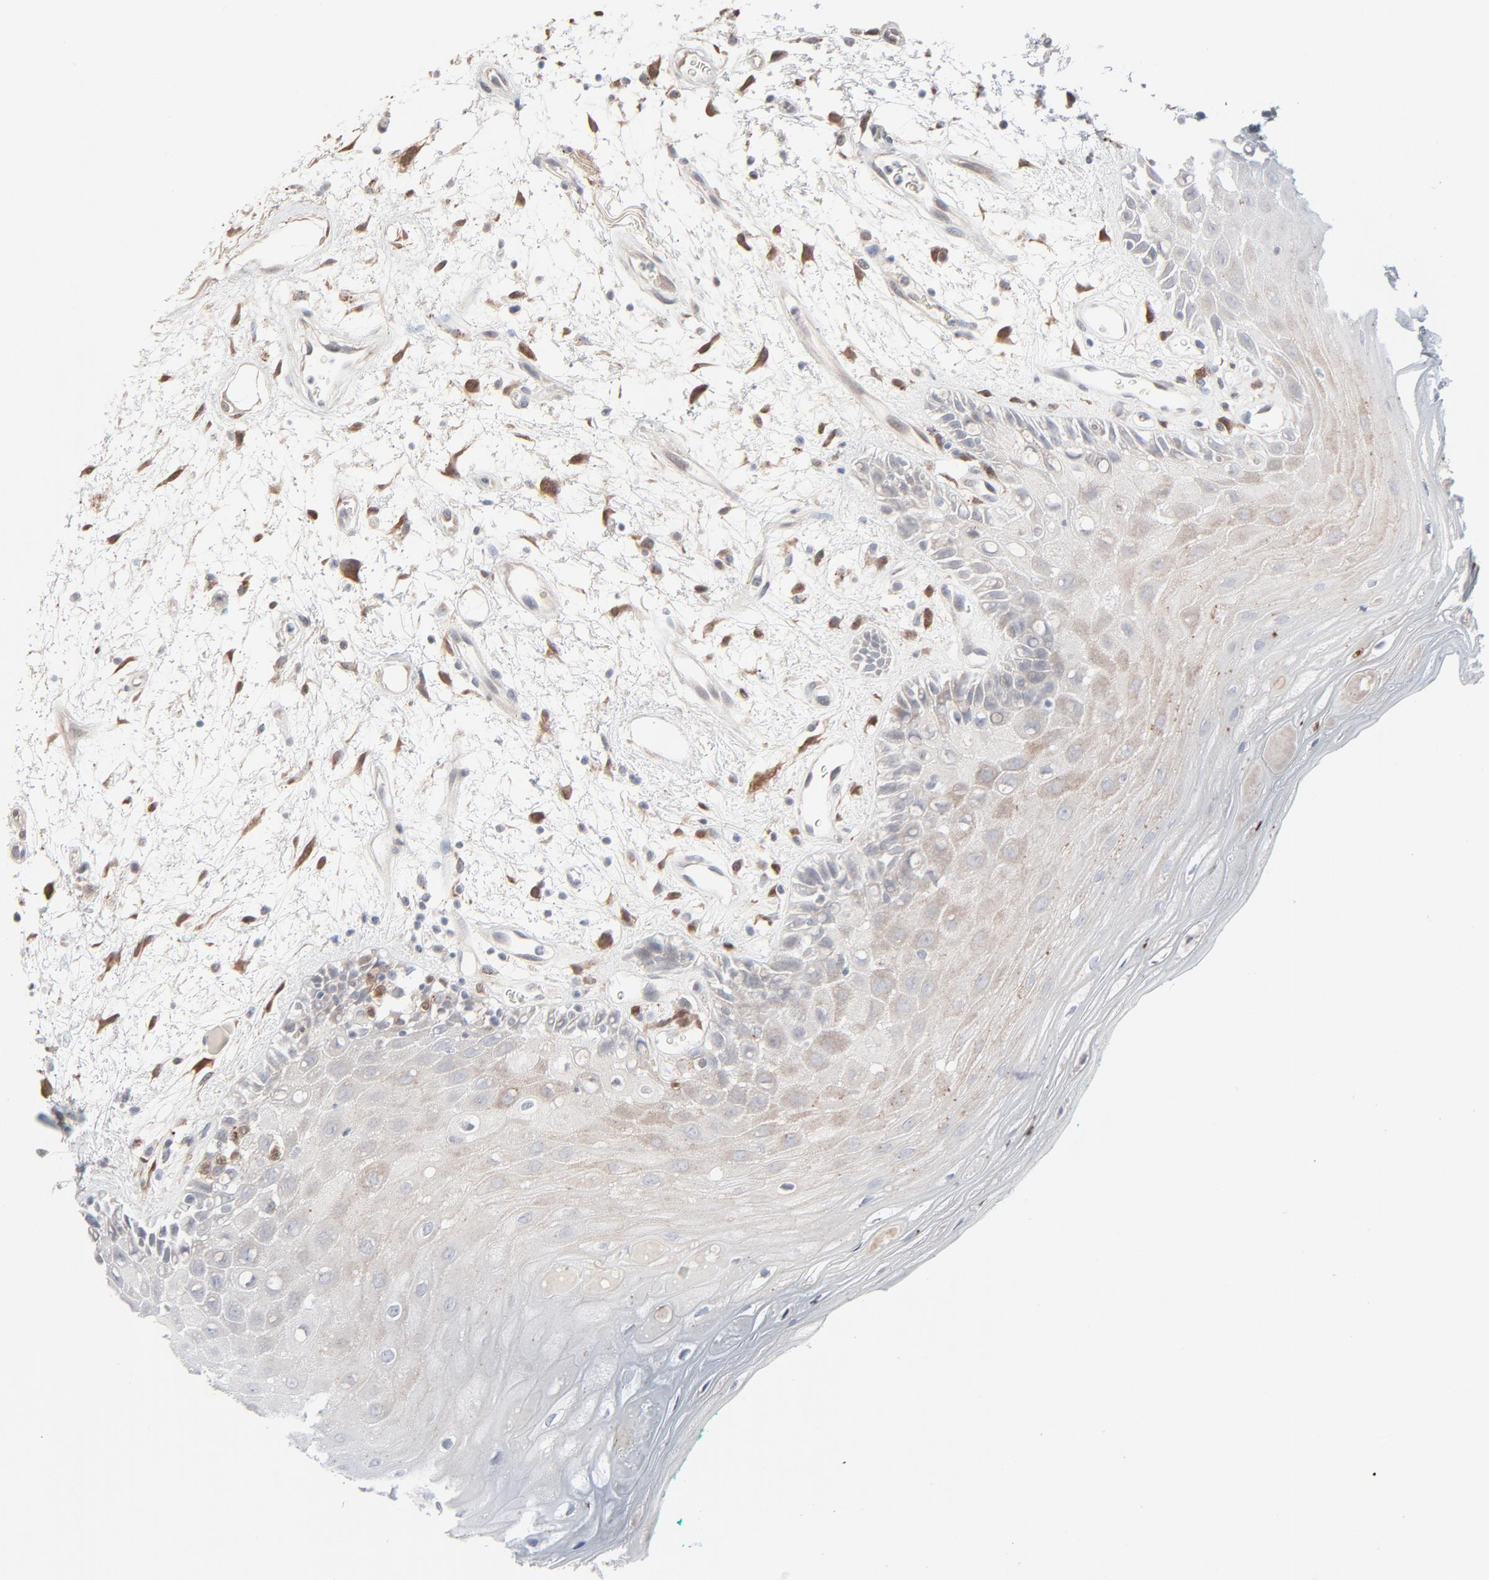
{"staining": {"intensity": "negative", "quantity": "none", "location": "none"}, "tissue": "oral mucosa", "cell_type": "Squamous epithelial cells", "image_type": "normal", "snomed": [{"axis": "morphology", "description": "Normal tissue, NOS"}, {"axis": "morphology", "description": "Squamous cell carcinoma, NOS"}, {"axis": "topography", "description": "Skeletal muscle"}, {"axis": "topography", "description": "Oral tissue"}, {"axis": "topography", "description": "Head-Neck"}], "caption": "IHC of benign oral mucosa displays no expression in squamous epithelial cells. Nuclei are stained in blue.", "gene": "LGALS2", "patient": {"sex": "female", "age": 84}}